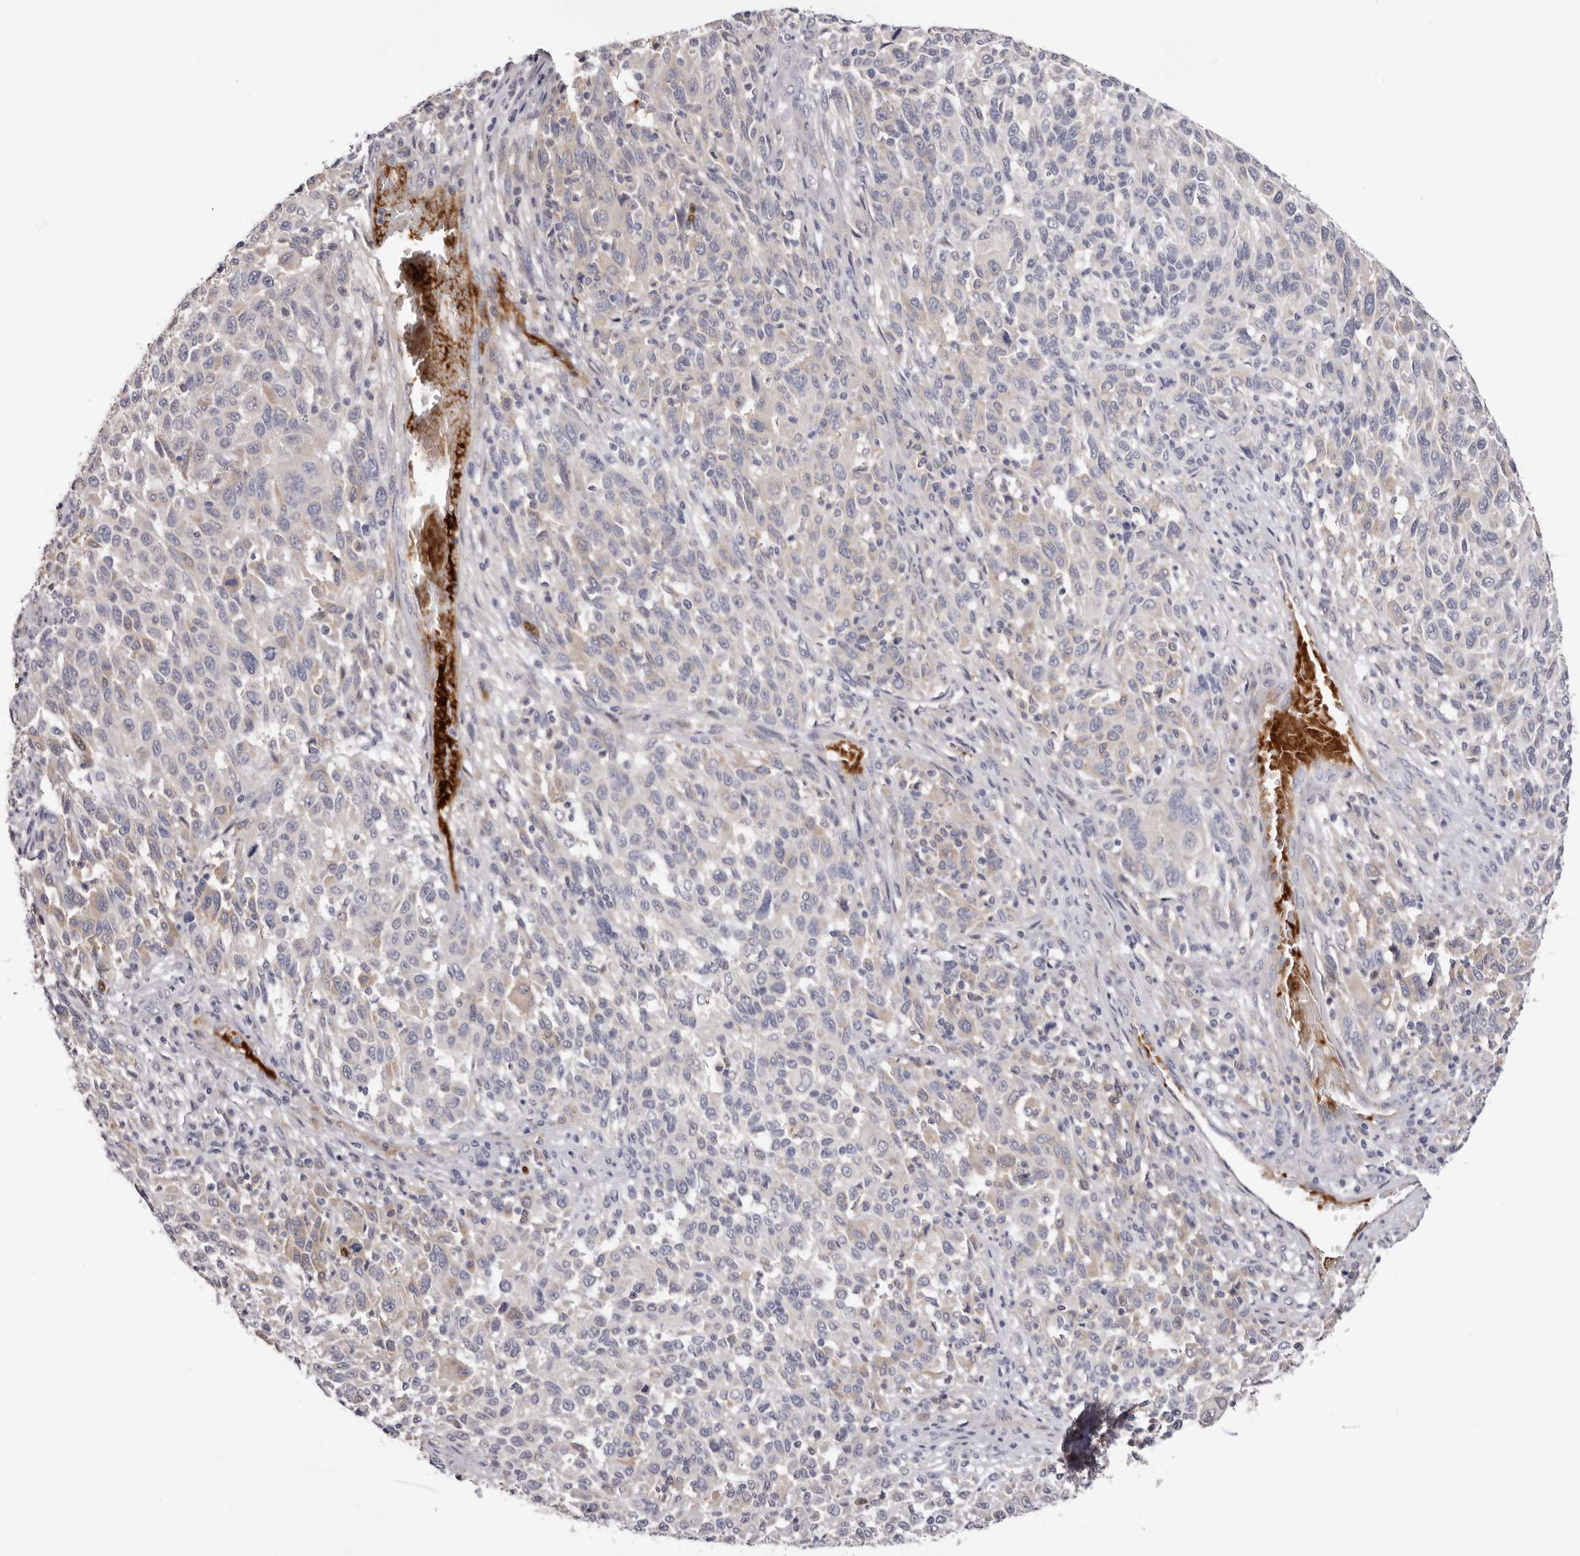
{"staining": {"intensity": "weak", "quantity": "<25%", "location": "cytoplasmic/membranous"}, "tissue": "melanoma", "cell_type": "Tumor cells", "image_type": "cancer", "snomed": [{"axis": "morphology", "description": "Malignant melanoma, Metastatic site"}, {"axis": "topography", "description": "Lymph node"}], "caption": "This is an IHC micrograph of malignant melanoma (metastatic site). There is no positivity in tumor cells.", "gene": "LMLN", "patient": {"sex": "male", "age": 61}}